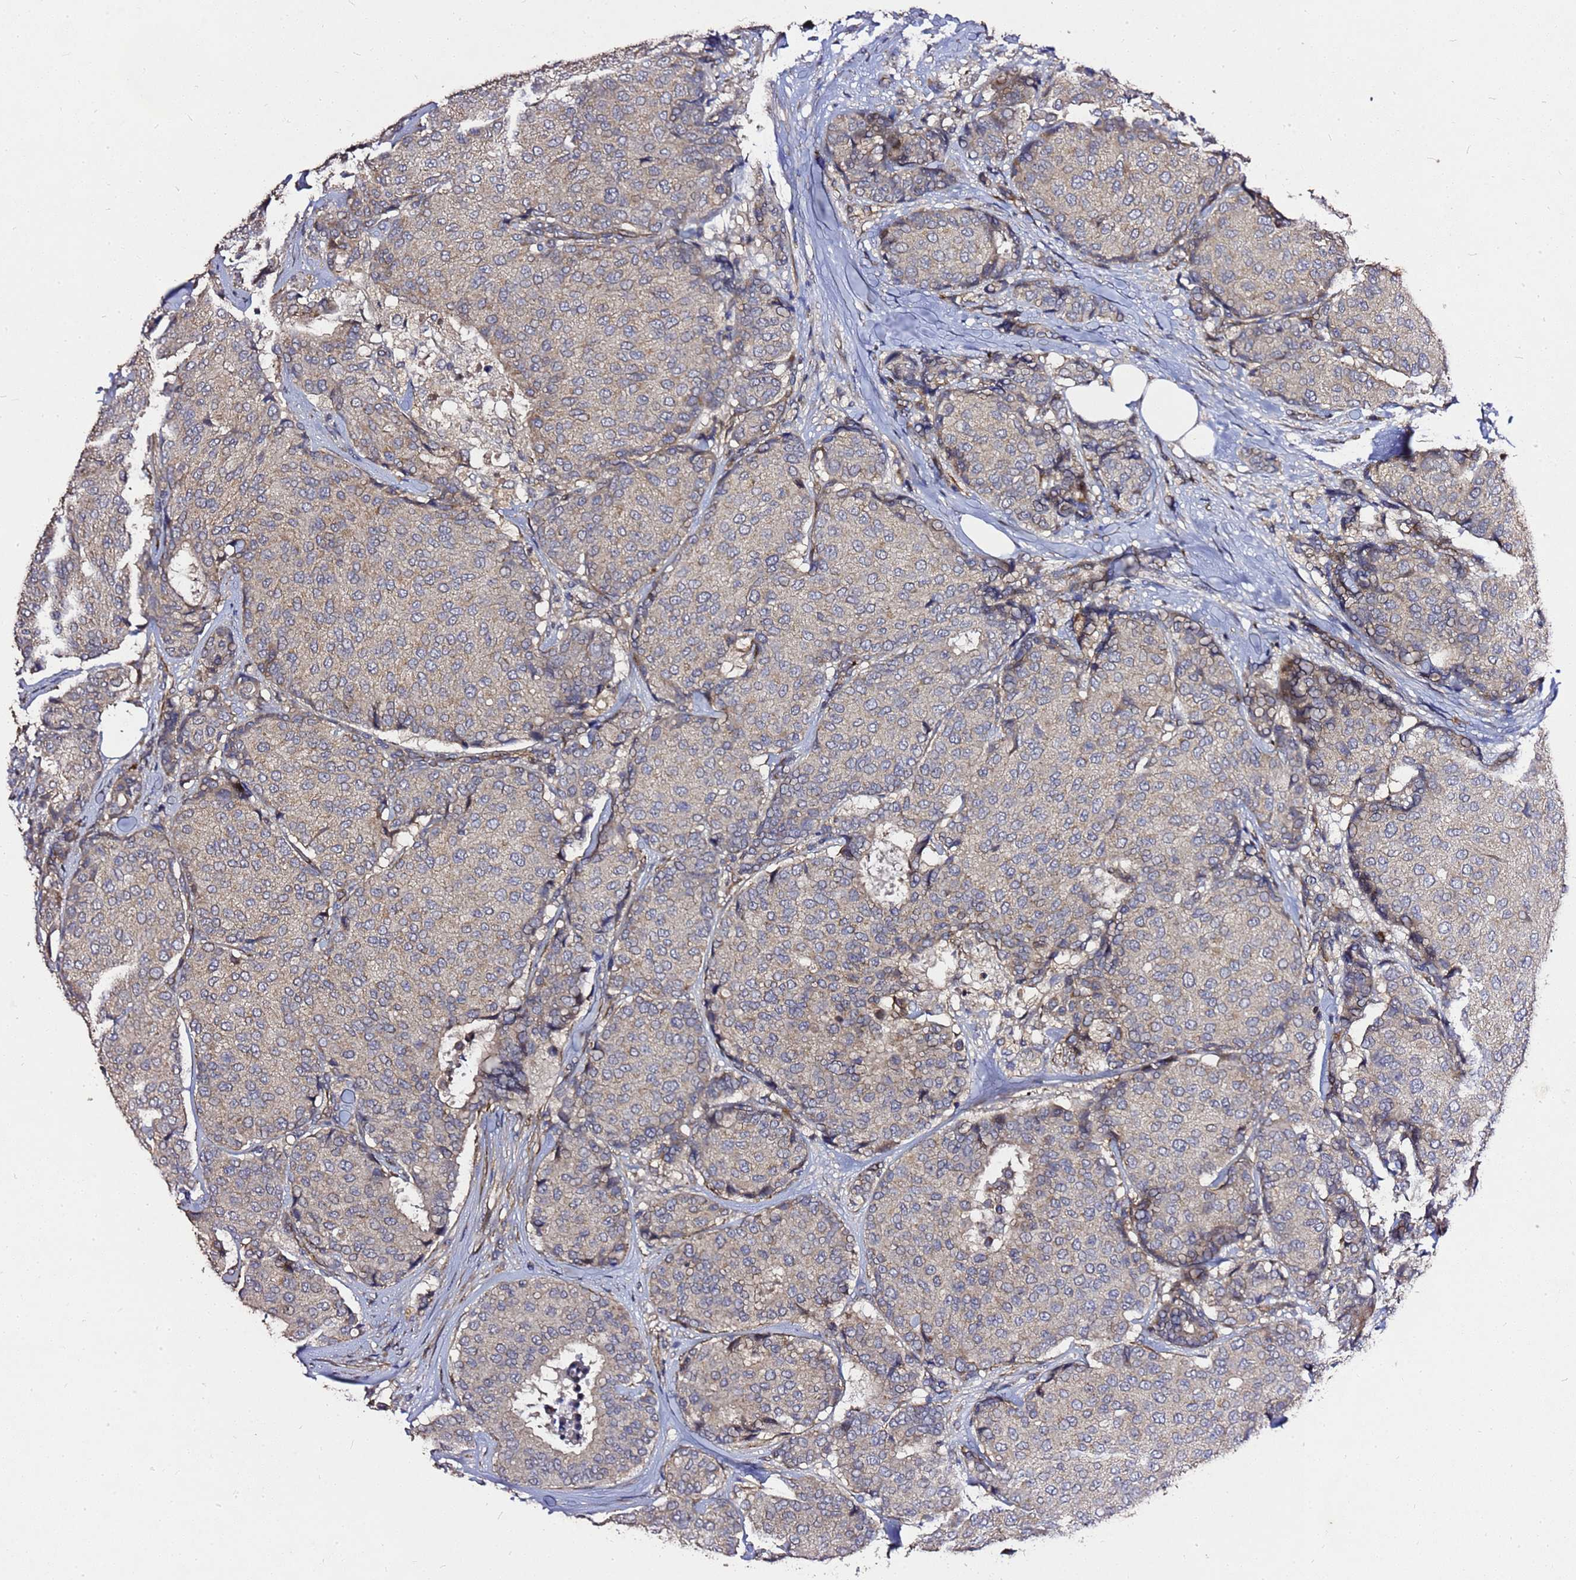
{"staining": {"intensity": "weak", "quantity": "<25%", "location": "cytoplasmic/membranous"}, "tissue": "breast cancer", "cell_type": "Tumor cells", "image_type": "cancer", "snomed": [{"axis": "morphology", "description": "Duct carcinoma"}, {"axis": "topography", "description": "Breast"}], "caption": "The IHC image has no significant staining in tumor cells of breast cancer (infiltrating ductal carcinoma) tissue.", "gene": "RSPRY1", "patient": {"sex": "female", "age": 75}}